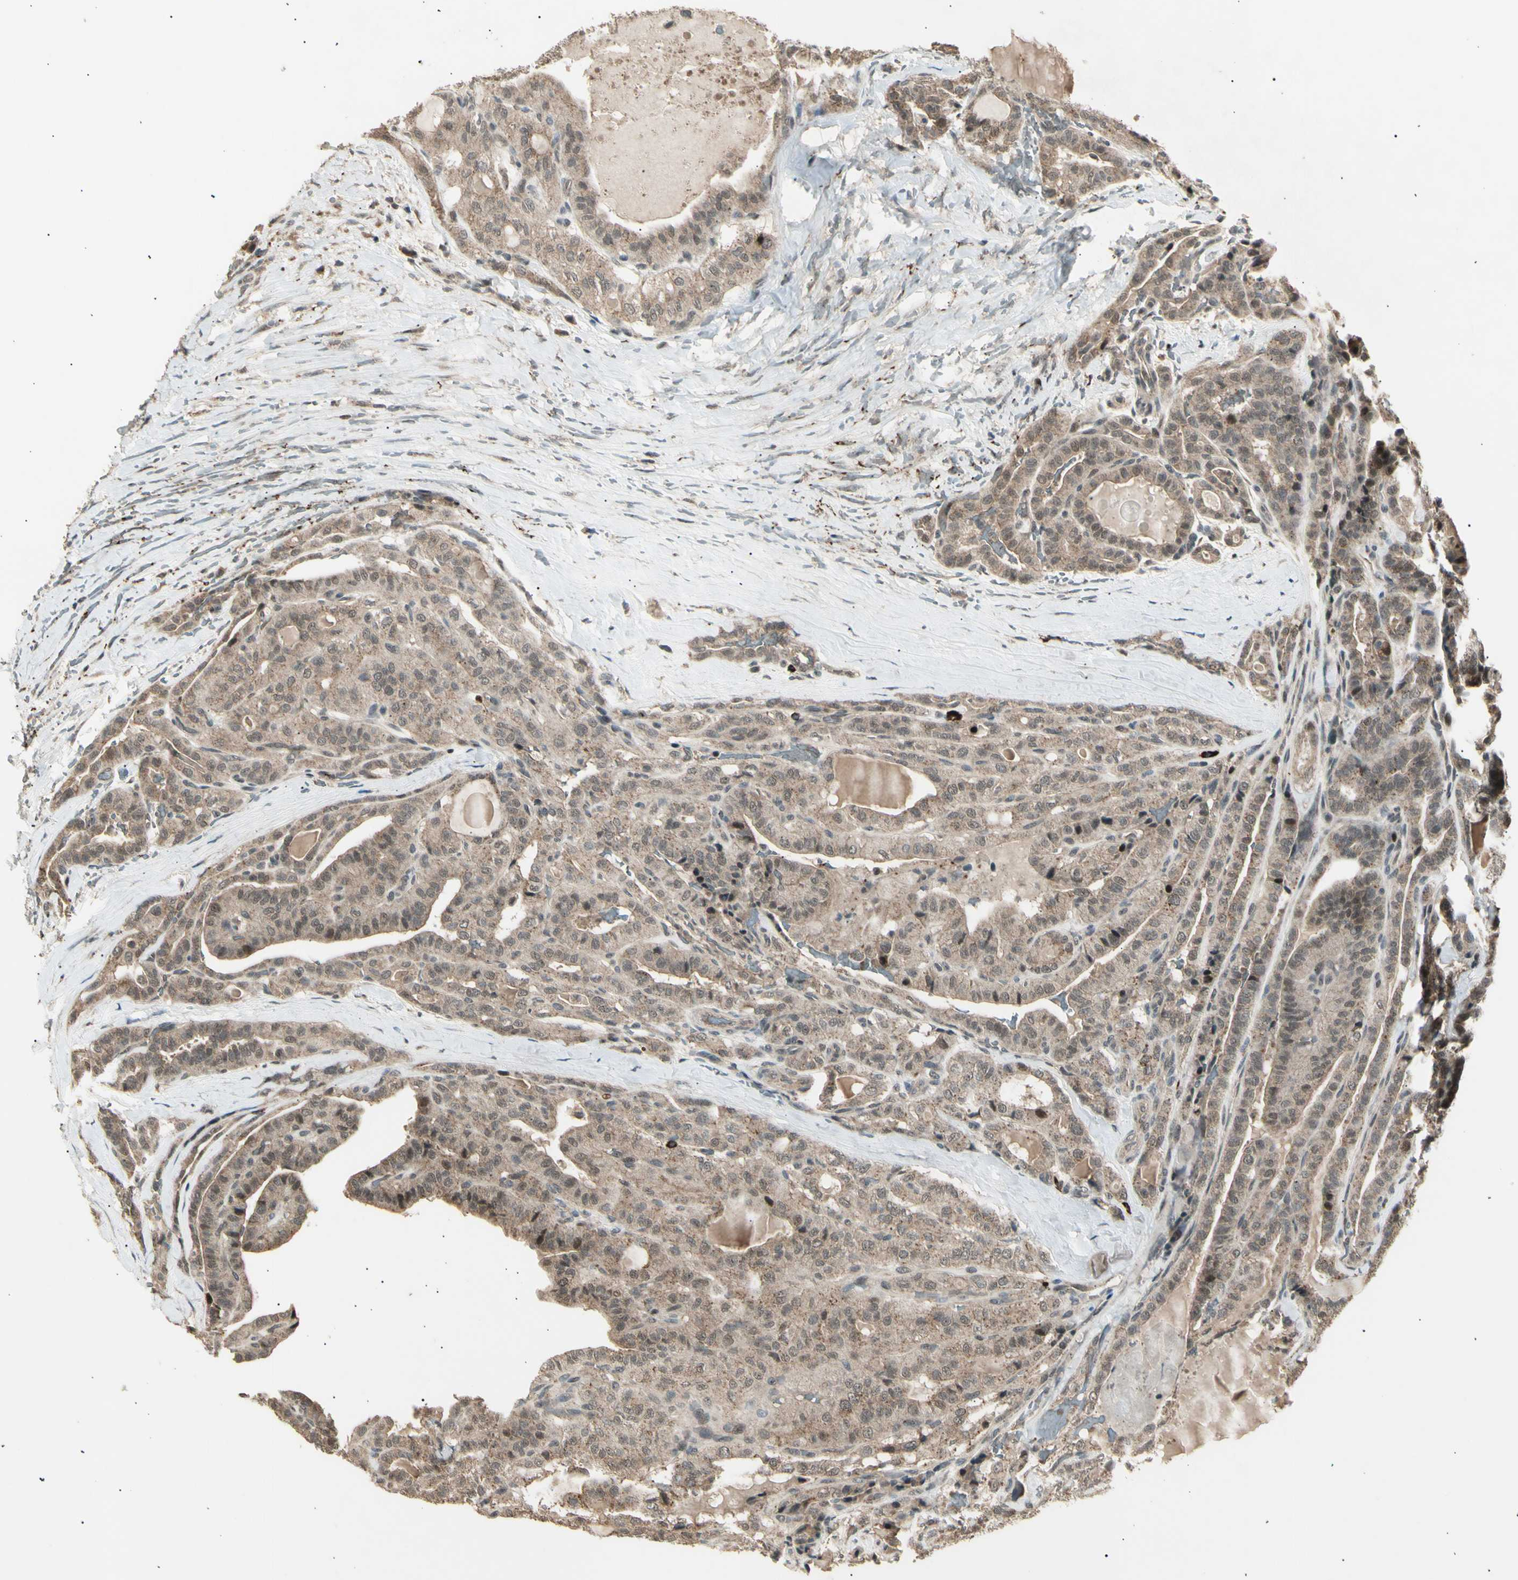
{"staining": {"intensity": "weak", "quantity": ">75%", "location": "cytoplasmic/membranous,nuclear"}, "tissue": "thyroid cancer", "cell_type": "Tumor cells", "image_type": "cancer", "snomed": [{"axis": "morphology", "description": "Papillary adenocarcinoma, NOS"}, {"axis": "topography", "description": "Thyroid gland"}], "caption": "Immunohistochemical staining of papillary adenocarcinoma (thyroid) displays low levels of weak cytoplasmic/membranous and nuclear expression in about >75% of tumor cells.", "gene": "NUAK2", "patient": {"sex": "male", "age": 77}}